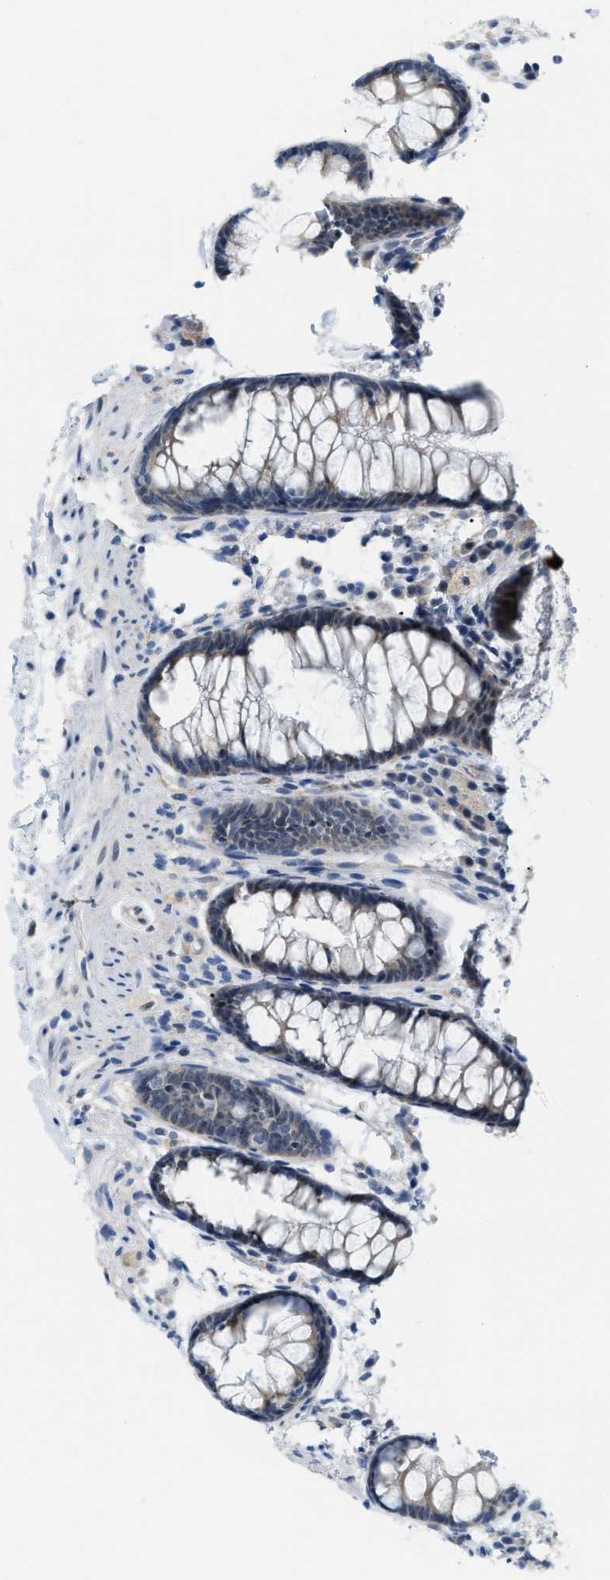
{"staining": {"intensity": "negative", "quantity": "none", "location": "none"}, "tissue": "colon", "cell_type": "Endothelial cells", "image_type": "normal", "snomed": [{"axis": "morphology", "description": "Normal tissue, NOS"}, {"axis": "topography", "description": "Colon"}], "caption": "Endothelial cells show no significant positivity in benign colon.", "gene": "PHRF1", "patient": {"sex": "female", "age": 56}}